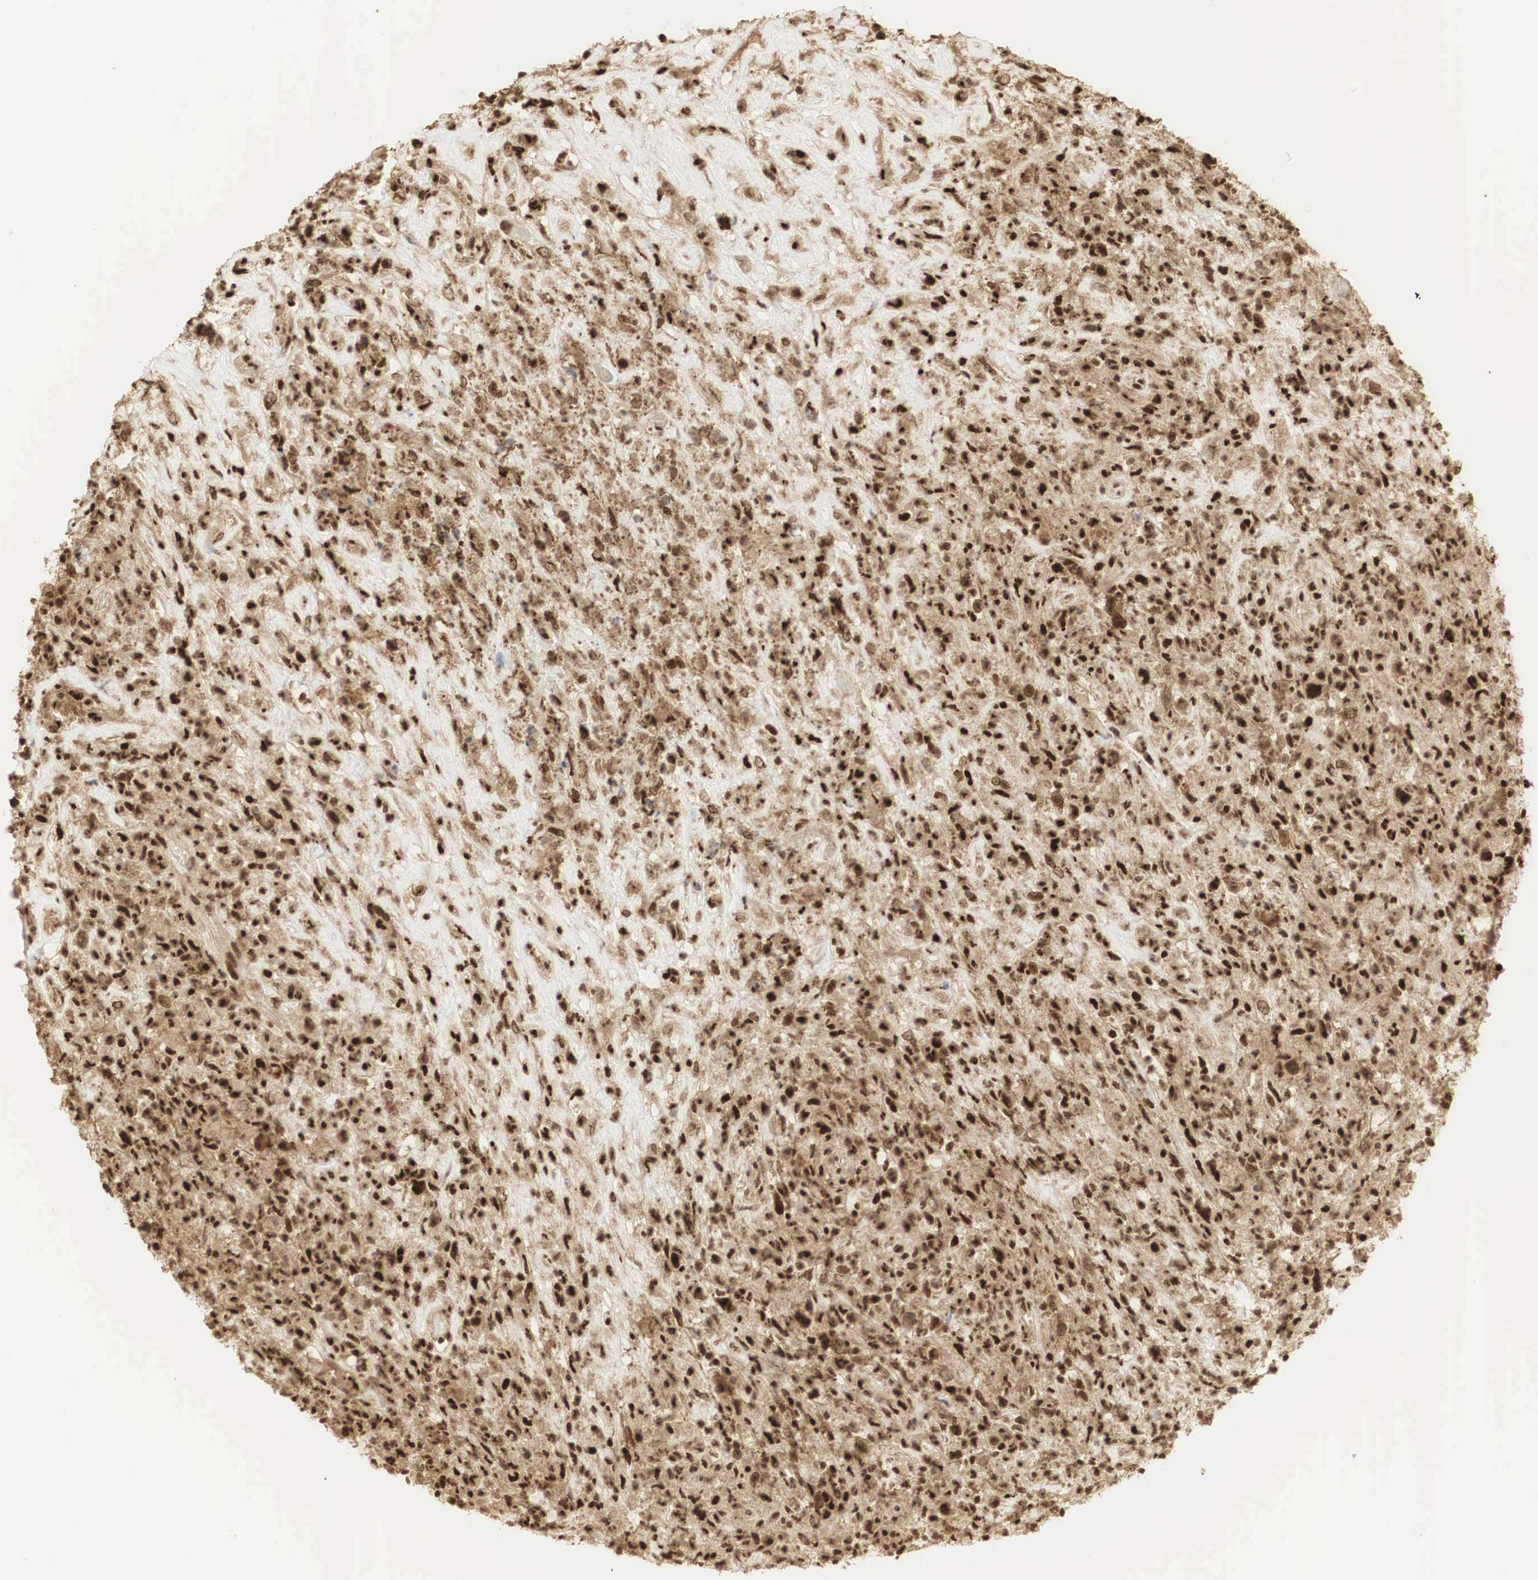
{"staining": {"intensity": "strong", "quantity": ">75%", "location": "cytoplasmic/membranous,nuclear"}, "tissue": "lymphoma", "cell_type": "Tumor cells", "image_type": "cancer", "snomed": [{"axis": "morphology", "description": "Hodgkin's disease, NOS"}, {"axis": "topography", "description": "Lymph node"}], "caption": "Immunohistochemical staining of human Hodgkin's disease demonstrates high levels of strong cytoplasmic/membranous and nuclear expression in about >75% of tumor cells.", "gene": "RNF113A", "patient": {"sex": "male", "age": 46}}